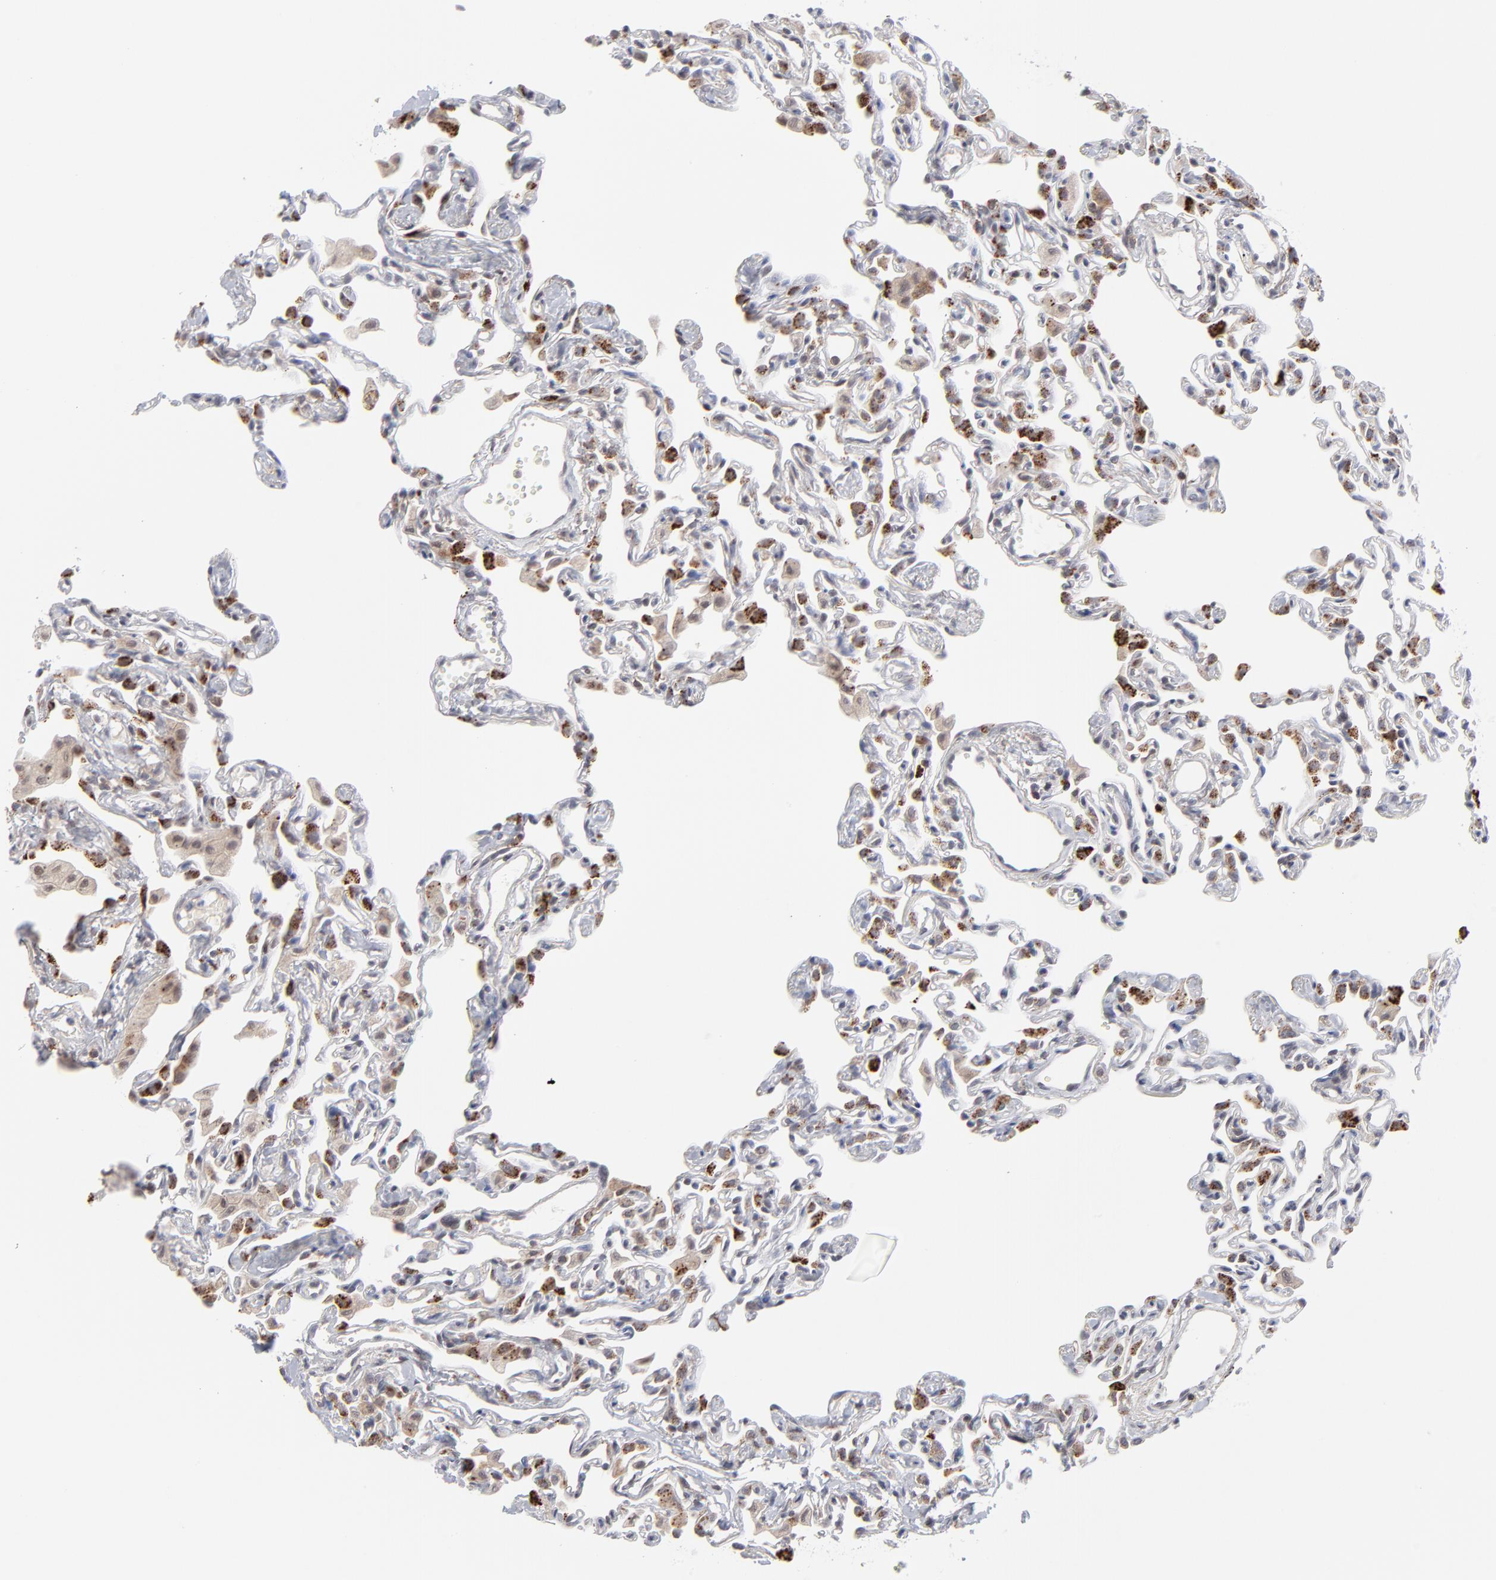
{"staining": {"intensity": "moderate", "quantity": "25%-75%", "location": "cytoplasmic/membranous,nuclear"}, "tissue": "lung", "cell_type": "Alveolar cells", "image_type": "normal", "snomed": [{"axis": "morphology", "description": "Normal tissue, NOS"}, {"axis": "topography", "description": "Lung"}], "caption": "This is an image of immunohistochemistry staining of benign lung, which shows moderate staining in the cytoplasmic/membranous,nuclear of alveolar cells.", "gene": "NBN", "patient": {"sex": "female", "age": 49}}